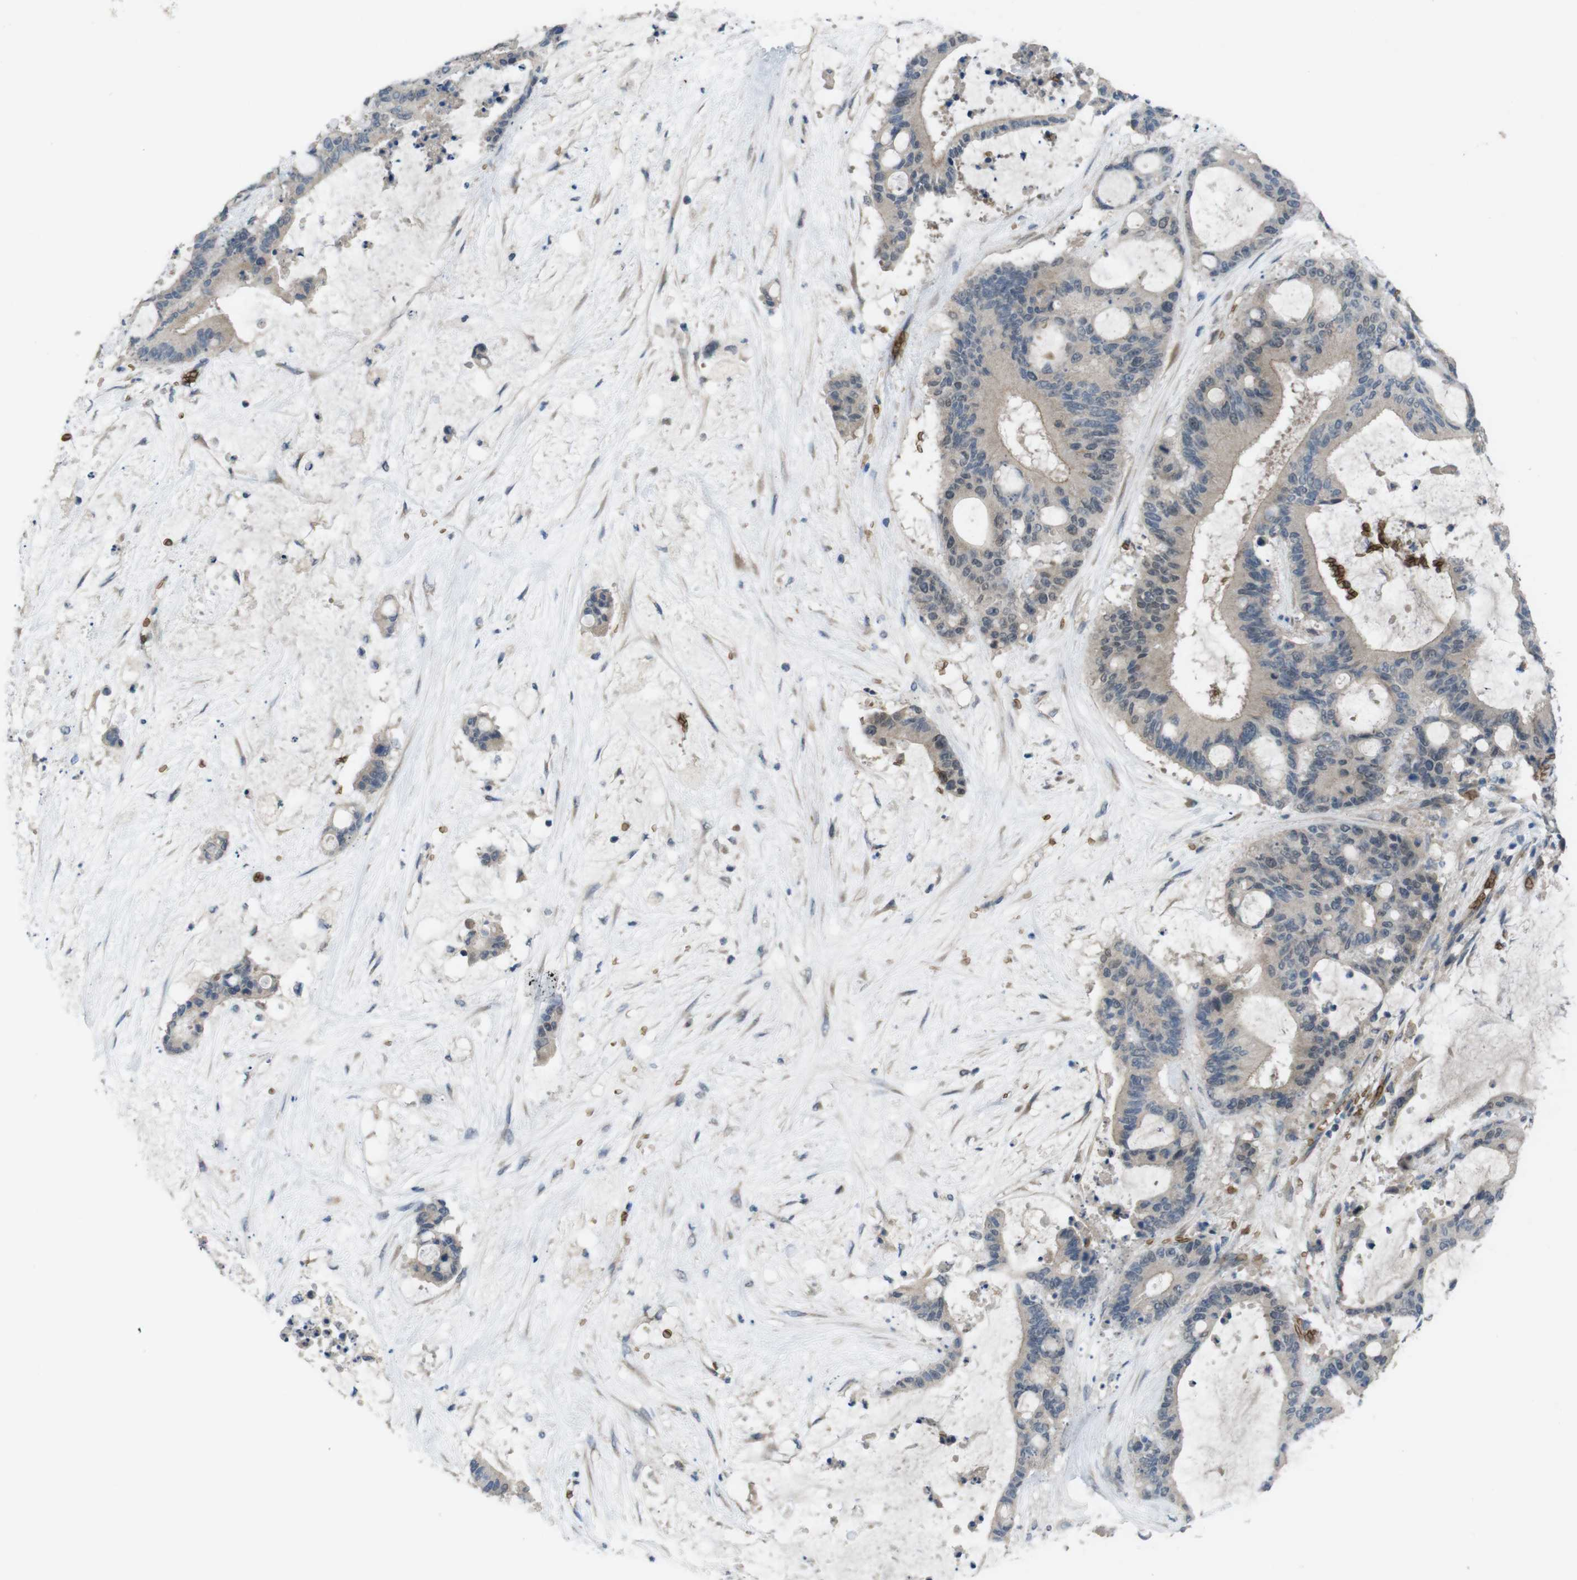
{"staining": {"intensity": "weak", "quantity": "25%-75%", "location": "cytoplasmic/membranous"}, "tissue": "liver cancer", "cell_type": "Tumor cells", "image_type": "cancer", "snomed": [{"axis": "morphology", "description": "Cholangiocarcinoma"}, {"axis": "topography", "description": "Liver"}], "caption": "Human liver cancer (cholangiocarcinoma) stained for a protein (brown) displays weak cytoplasmic/membranous positive positivity in about 25%-75% of tumor cells.", "gene": "GYPA", "patient": {"sex": "female", "age": 73}}